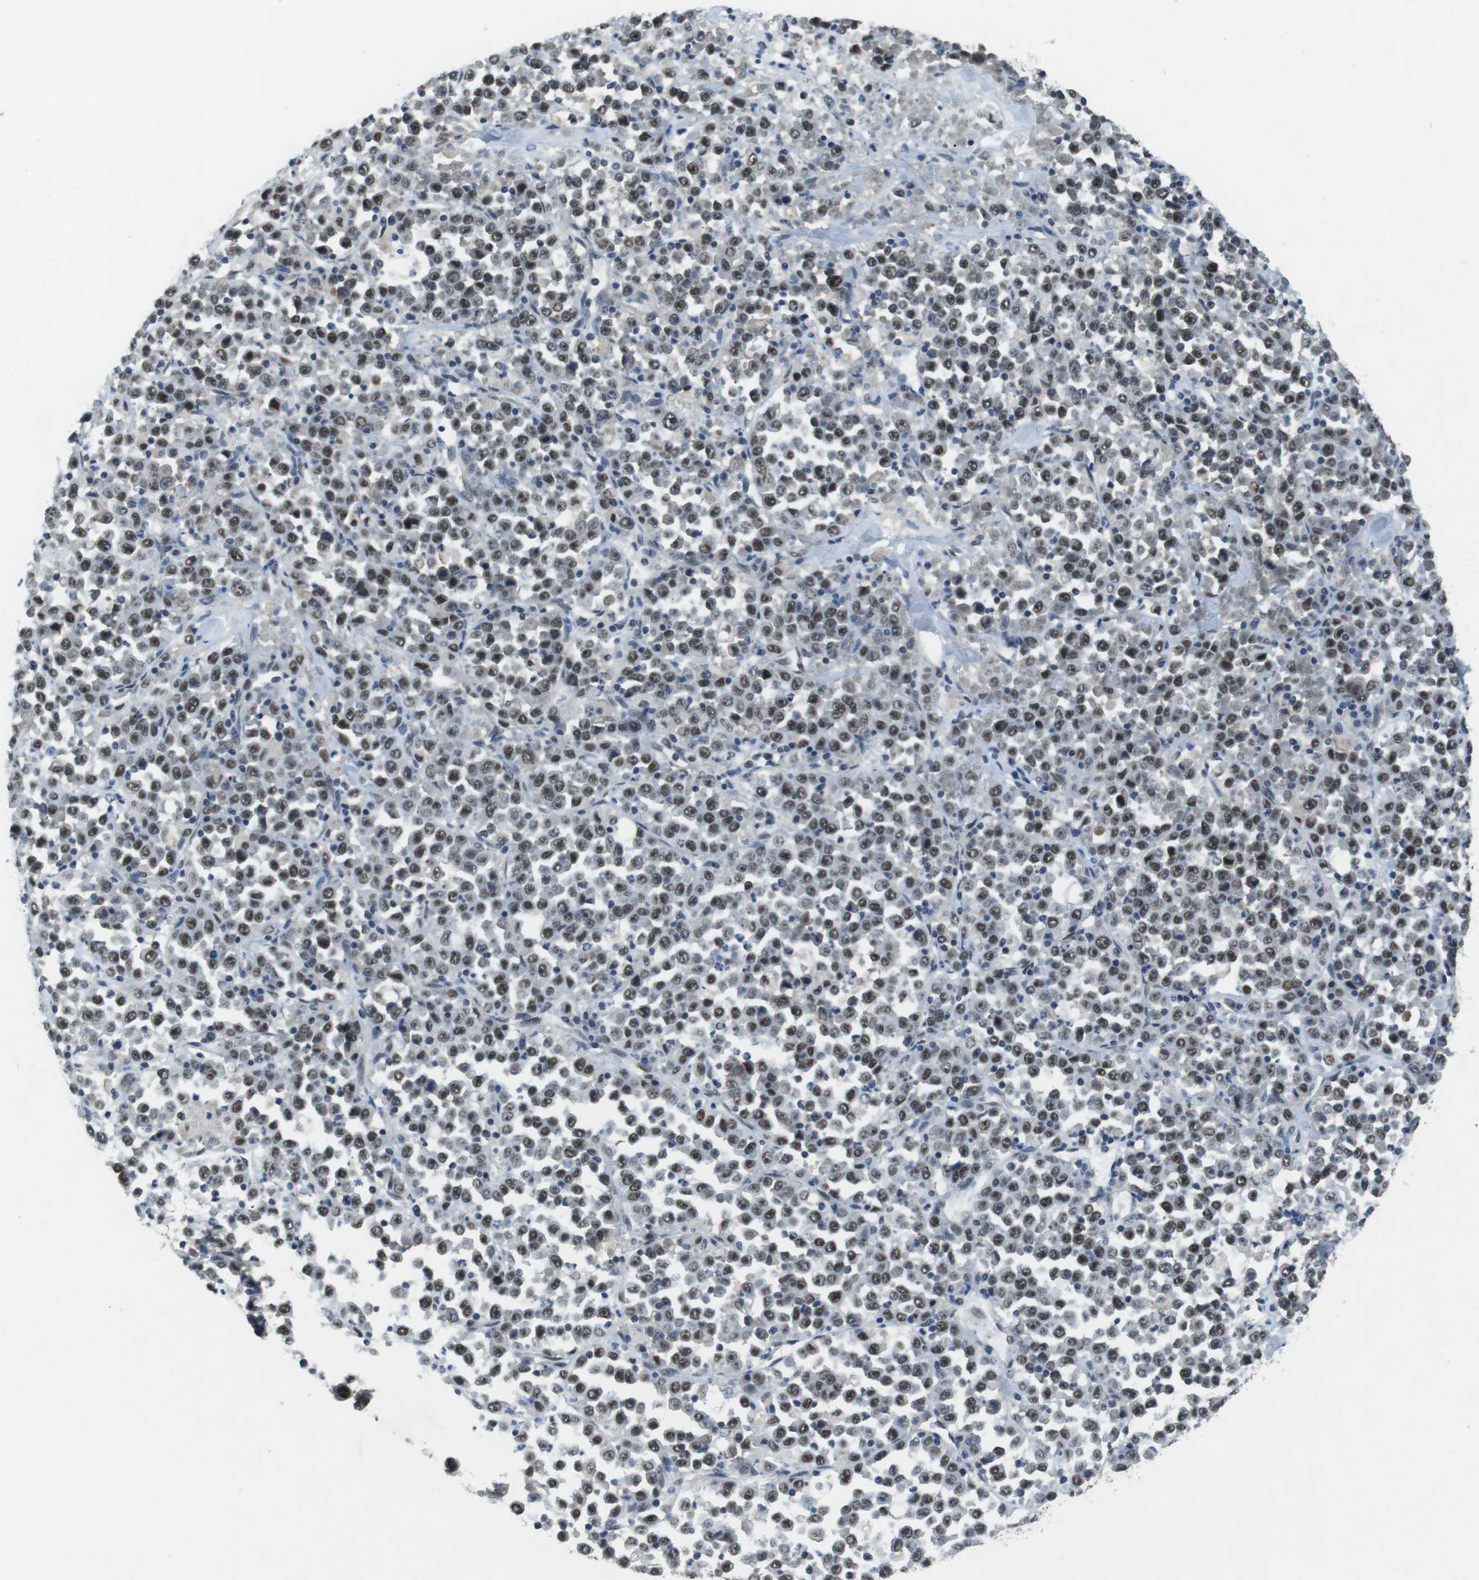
{"staining": {"intensity": "weak", "quantity": ">75%", "location": "nuclear"}, "tissue": "stomach cancer", "cell_type": "Tumor cells", "image_type": "cancer", "snomed": [{"axis": "morphology", "description": "Normal tissue, NOS"}, {"axis": "morphology", "description": "Adenocarcinoma, NOS"}, {"axis": "topography", "description": "Stomach, upper"}, {"axis": "topography", "description": "Stomach"}], "caption": "Weak nuclear staining is present in about >75% of tumor cells in adenocarcinoma (stomach). The protein is stained brown, and the nuclei are stained in blue (DAB (3,3'-diaminobenzidine) IHC with brightfield microscopy, high magnification).", "gene": "USP7", "patient": {"sex": "male", "age": 59}}